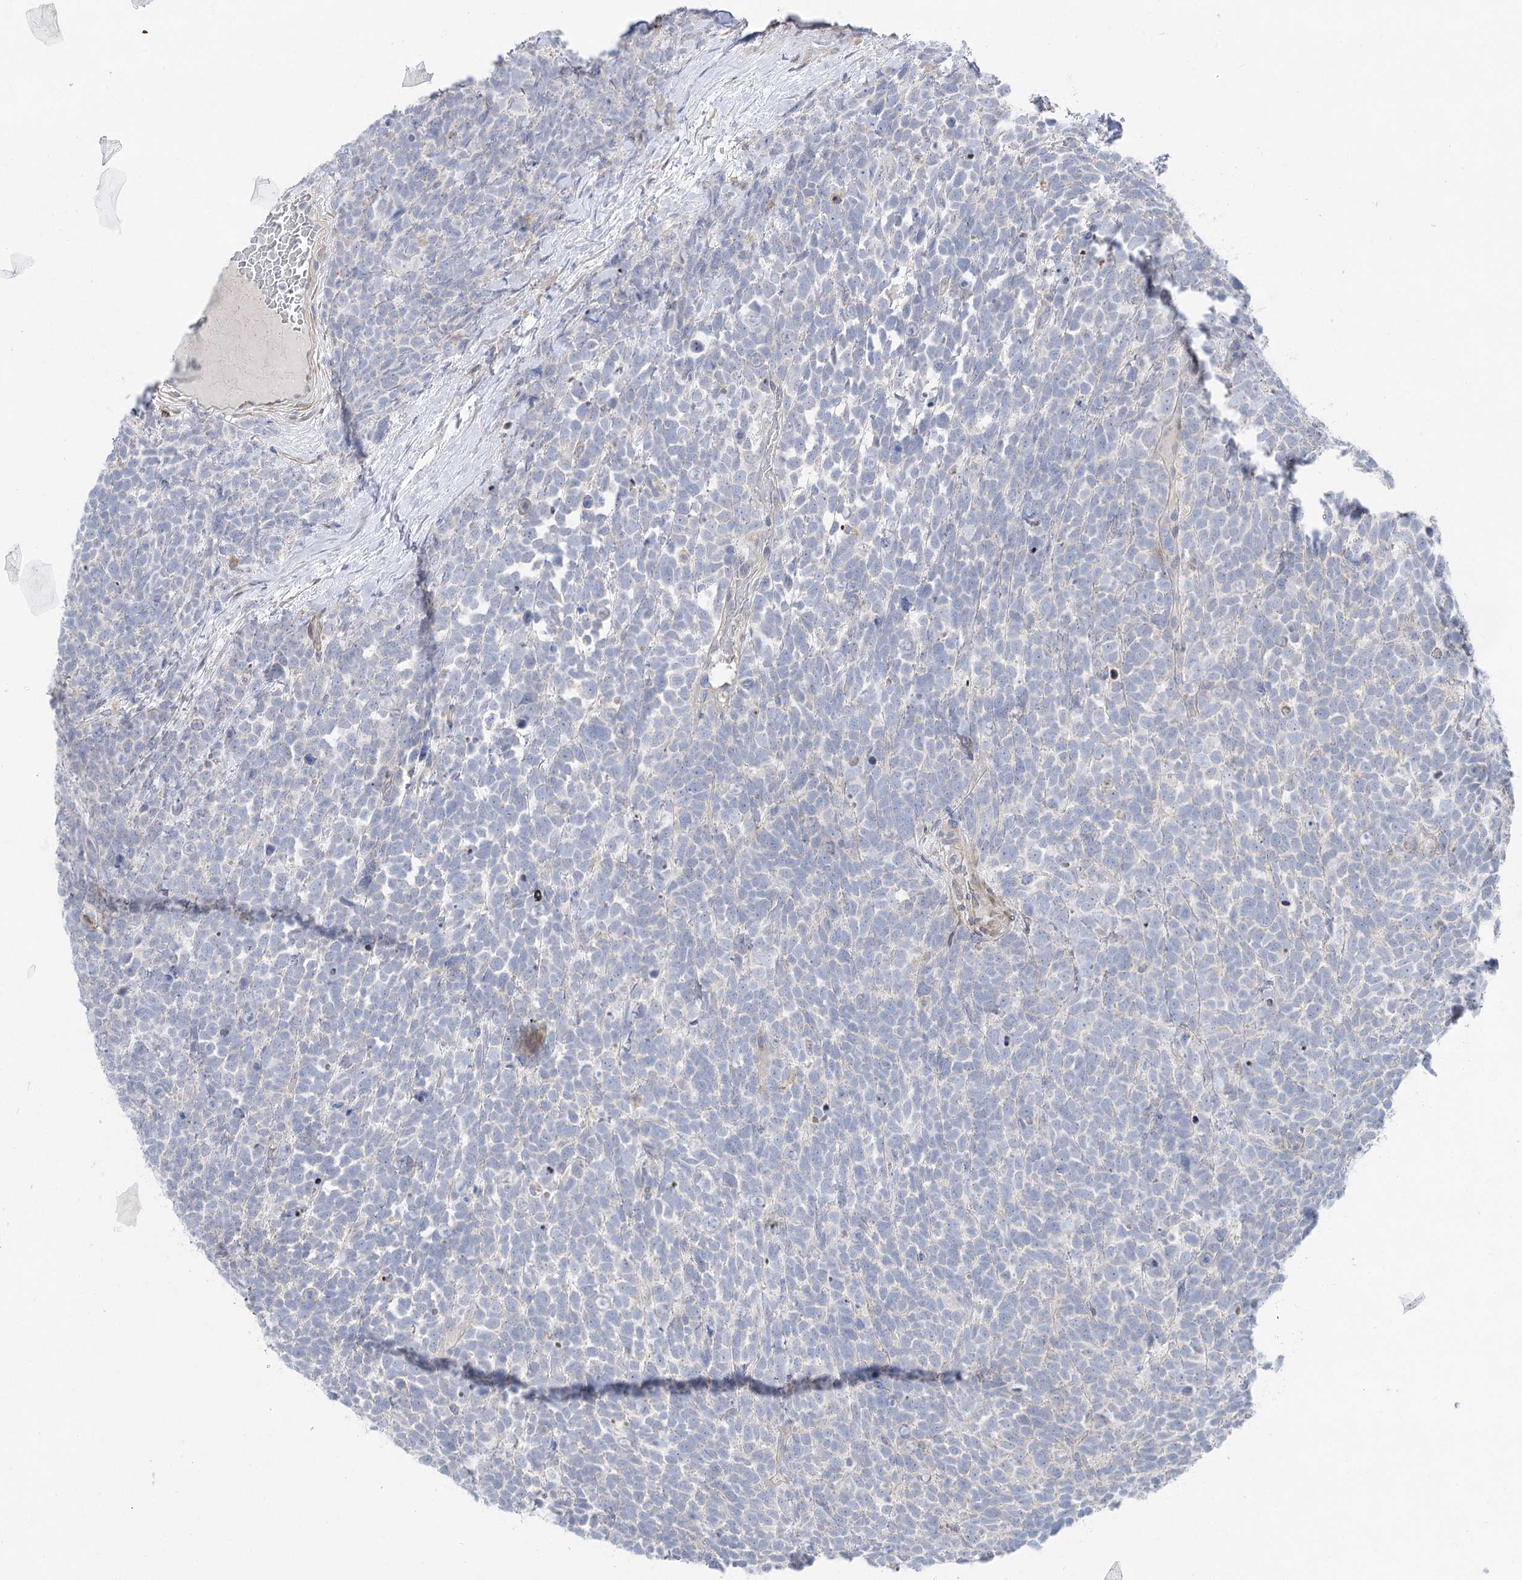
{"staining": {"intensity": "negative", "quantity": "none", "location": "none"}, "tissue": "urothelial cancer", "cell_type": "Tumor cells", "image_type": "cancer", "snomed": [{"axis": "morphology", "description": "Urothelial carcinoma, High grade"}, {"axis": "topography", "description": "Urinary bladder"}], "caption": "The immunohistochemistry image has no significant expression in tumor cells of urothelial carcinoma (high-grade) tissue. (DAB (3,3'-diaminobenzidine) IHC, high magnification).", "gene": "SCN11A", "patient": {"sex": "female", "age": 82}}